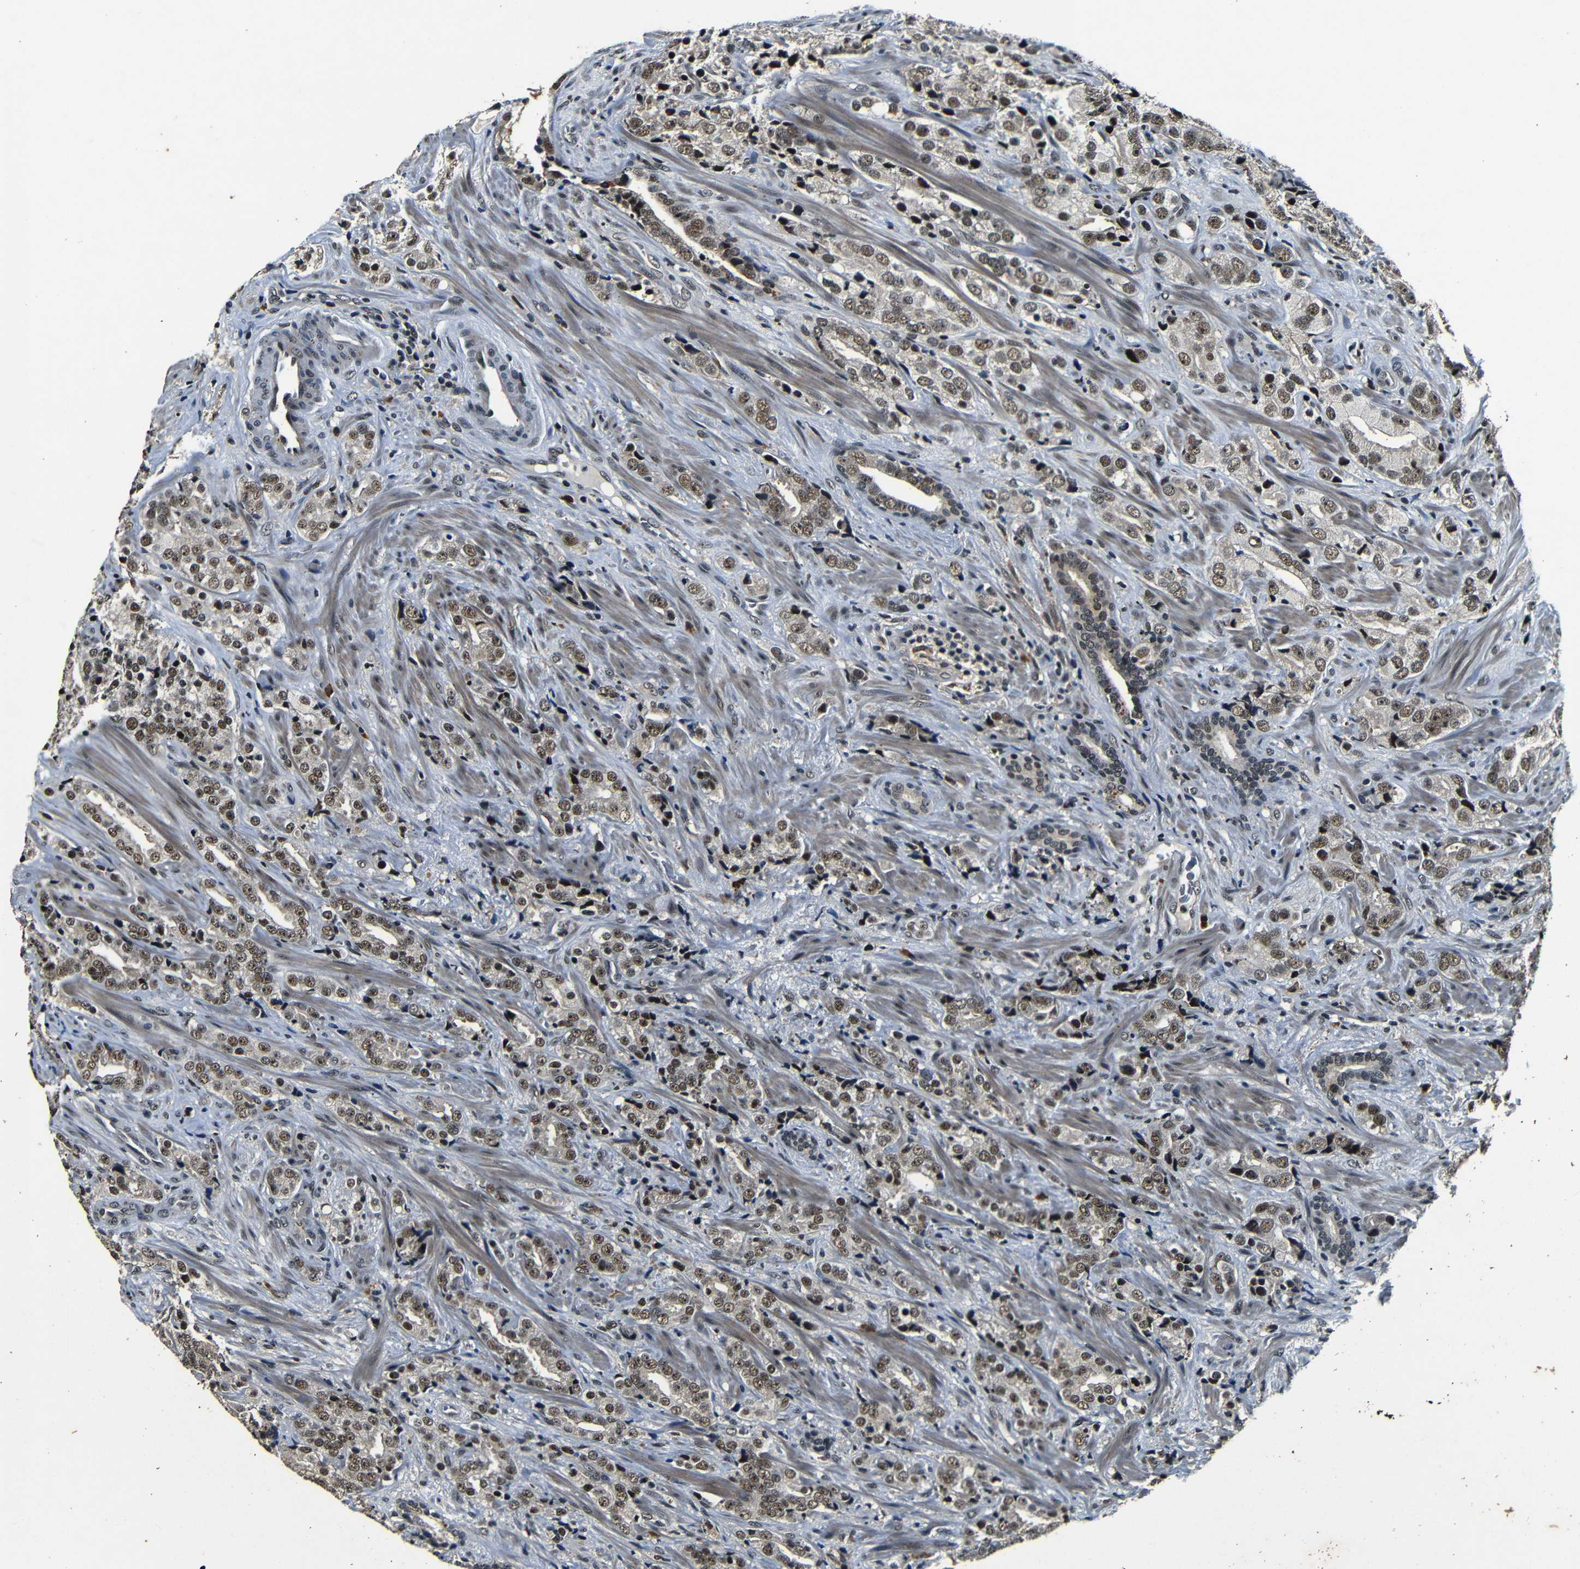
{"staining": {"intensity": "moderate", "quantity": ">75%", "location": "nuclear"}, "tissue": "prostate cancer", "cell_type": "Tumor cells", "image_type": "cancer", "snomed": [{"axis": "morphology", "description": "Adenocarcinoma, High grade"}, {"axis": "topography", "description": "Prostate"}], "caption": "Prostate high-grade adenocarcinoma stained with immunohistochemistry (IHC) reveals moderate nuclear expression in approximately >75% of tumor cells.", "gene": "FOXD4", "patient": {"sex": "male", "age": 71}}